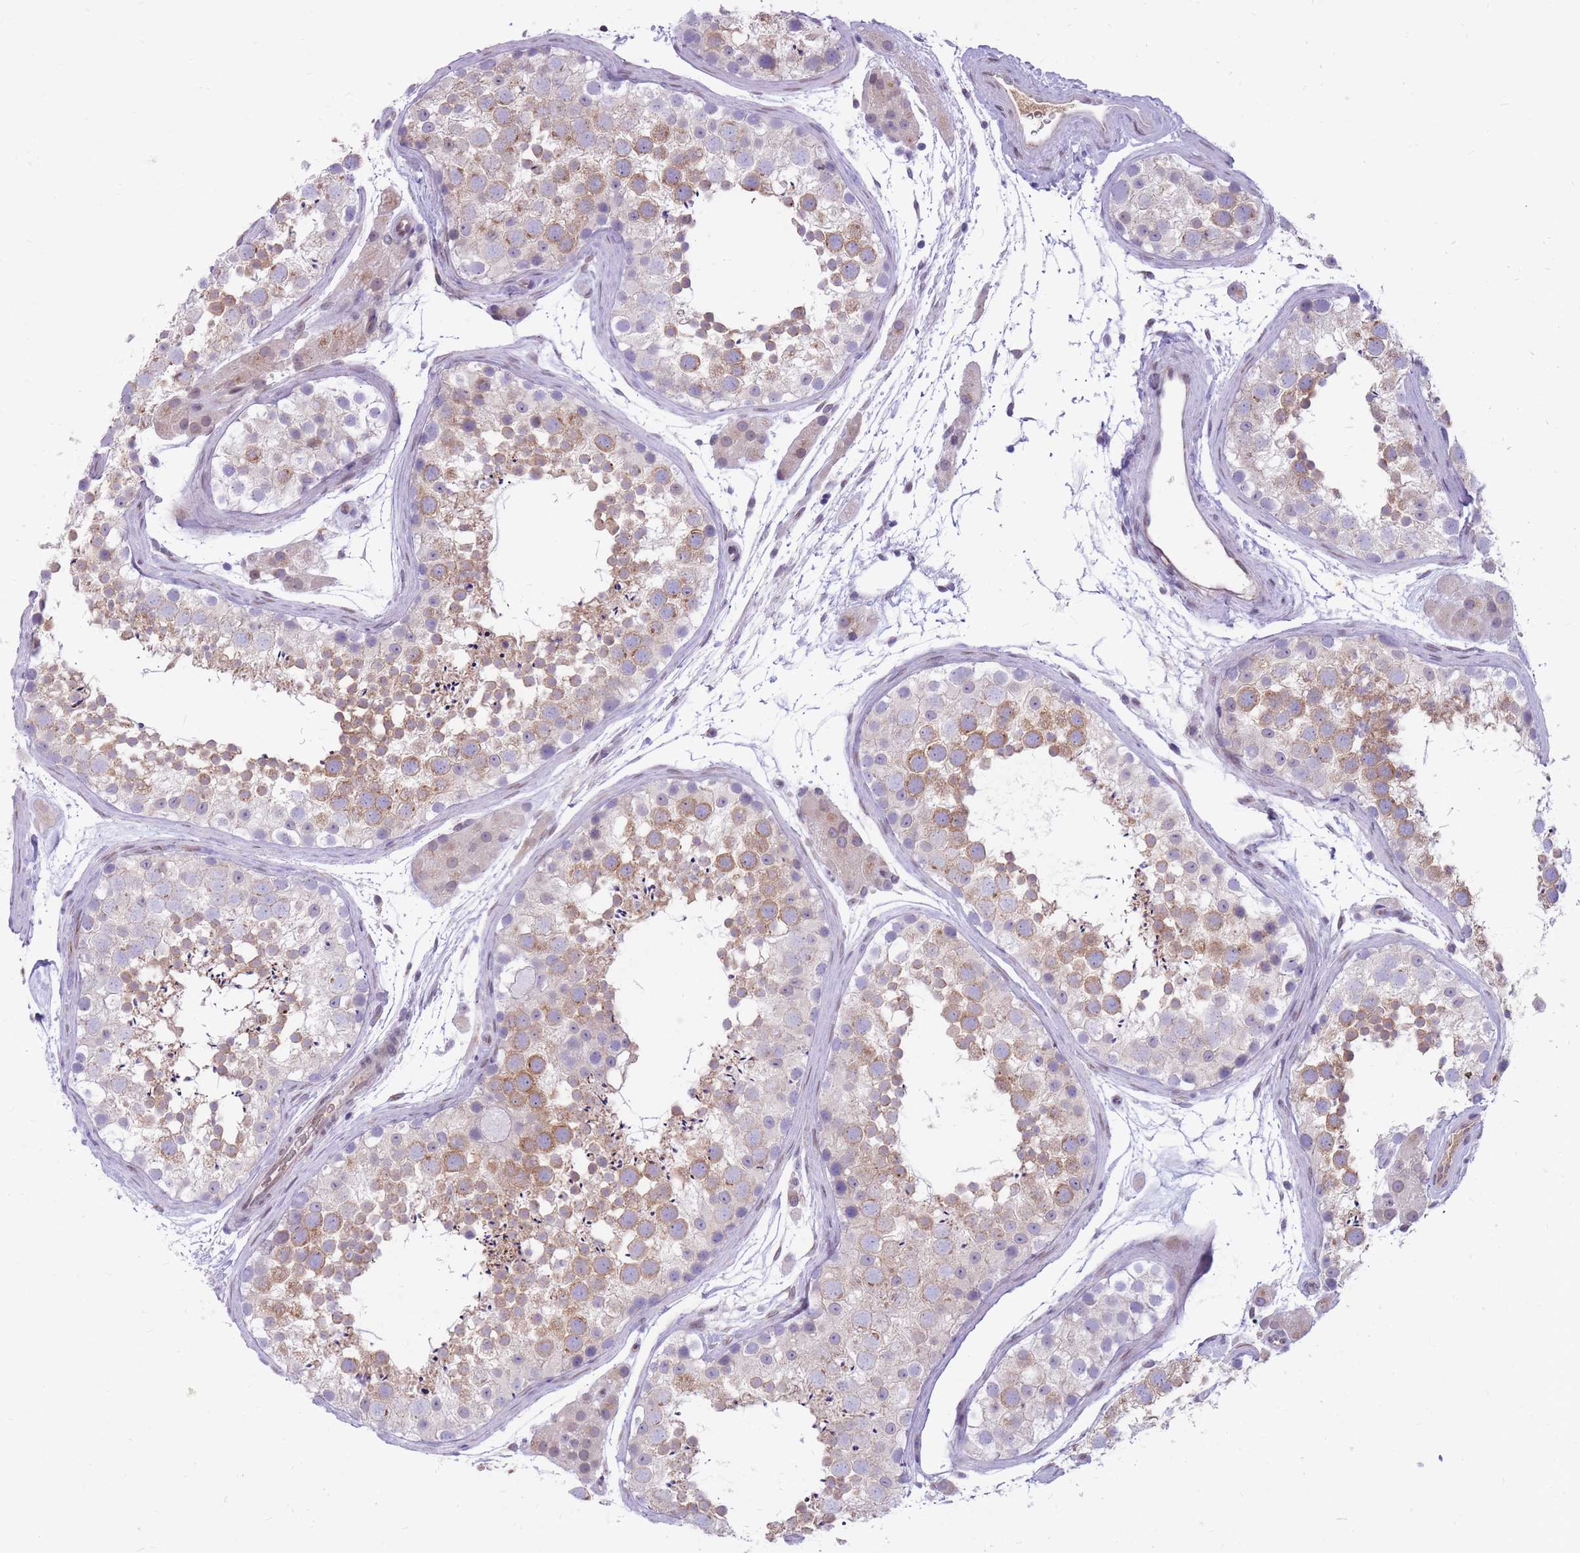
{"staining": {"intensity": "moderate", "quantity": "25%-75%", "location": "cytoplasmic/membranous"}, "tissue": "testis", "cell_type": "Cells in seminiferous ducts", "image_type": "normal", "snomed": [{"axis": "morphology", "description": "Normal tissue, NOS"}, {"axis": "topography", "description": "Testis"}], "caption": "Immunohistochemical staining of unremarkable human testis demonstrates medium levels of moderate cytoplasmic/membranous staining in approximately 25%-75% of cells in seminiferous ducts.", "gene": "HOOK2", "patient": {"sex": "male", "age": 41}}